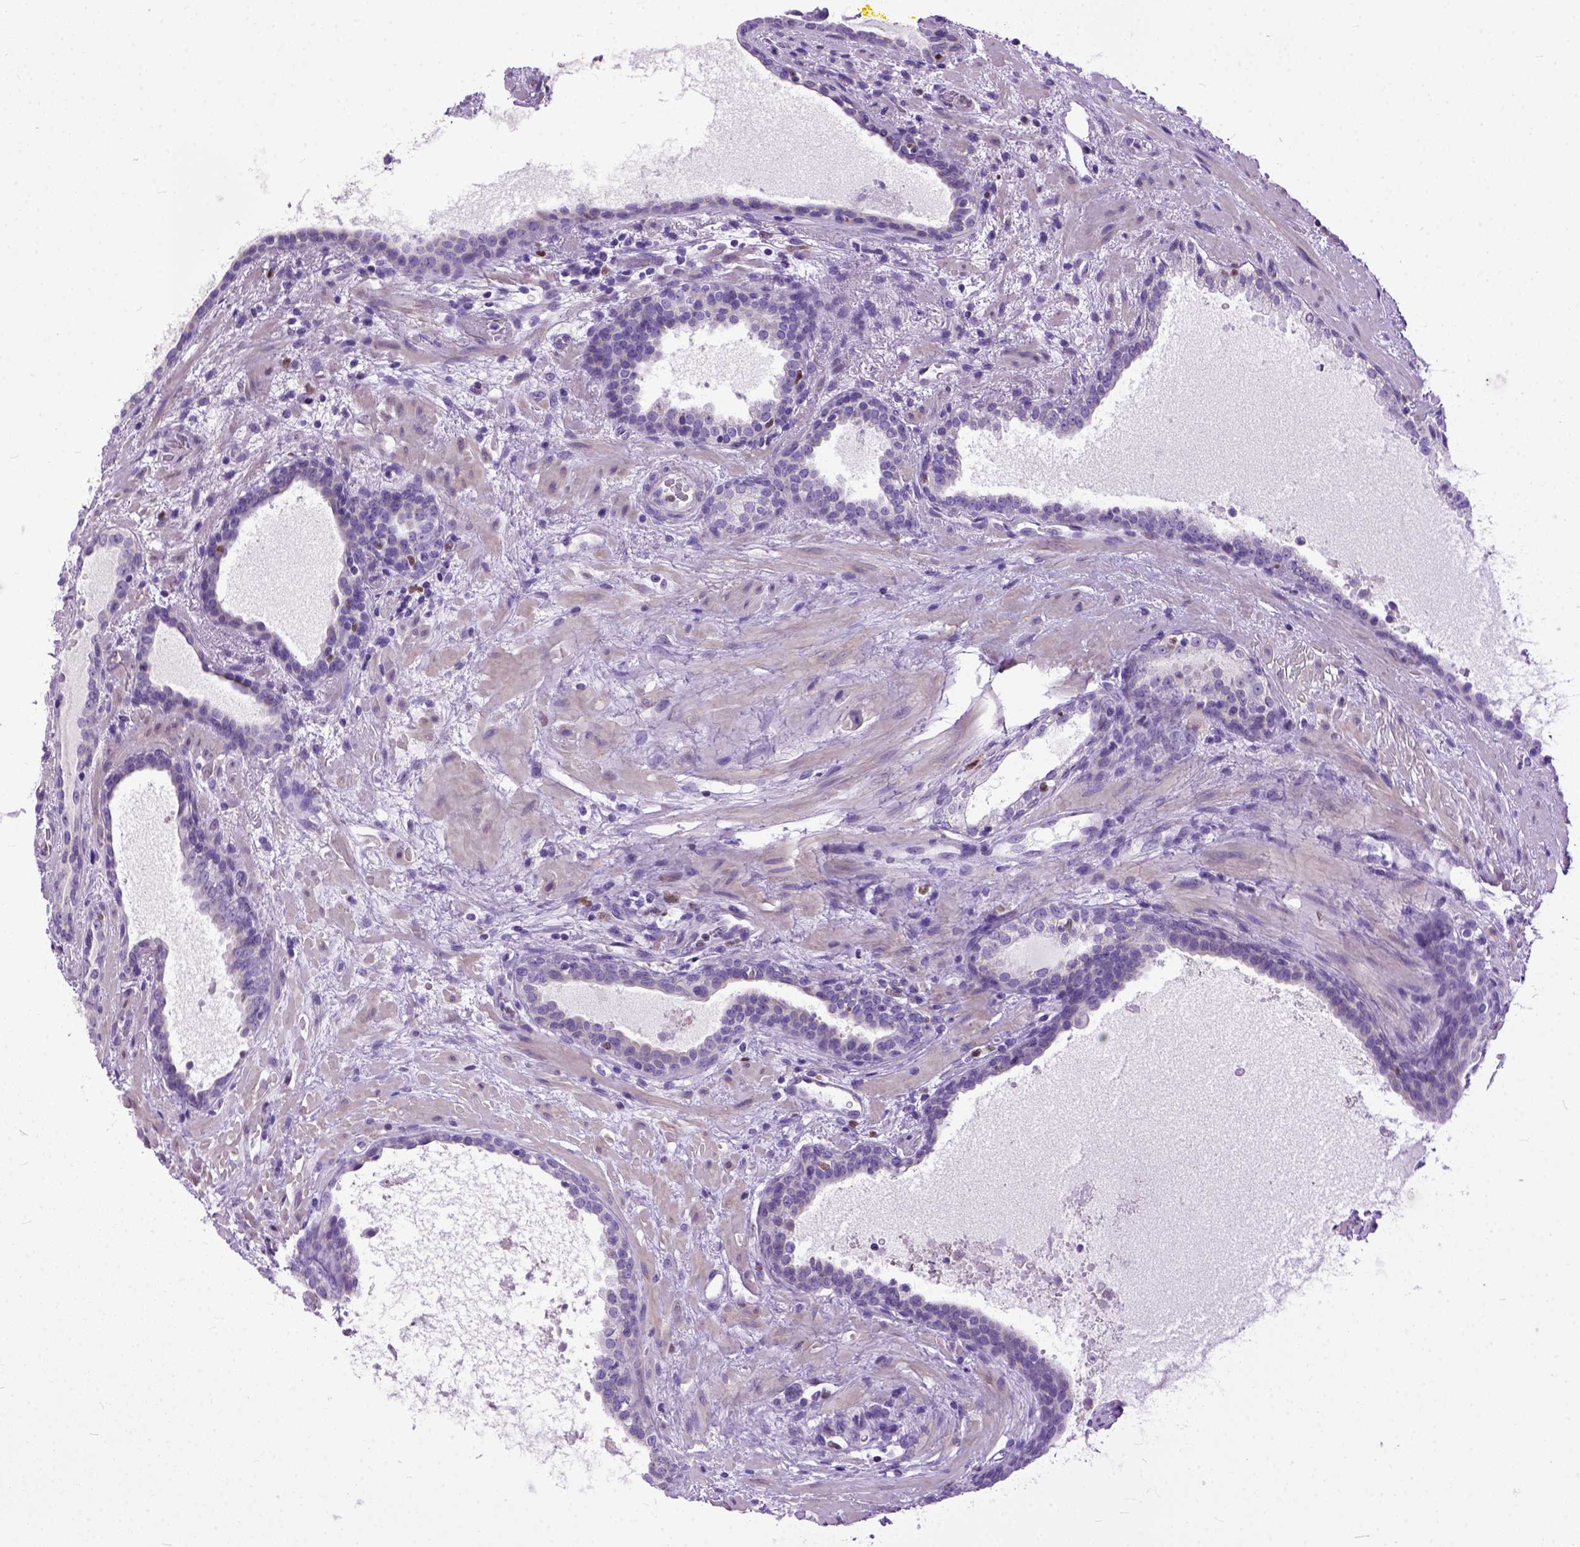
{"staining": {"intensity": "negative", "quantity": "none", "location": "none"}, "tissue": "prostate cancer", "cell_type": "Tumor cells", "image_type": "cancer", "snomed": [{"axis": "morphology", "description": "Adenocarcinoma, NOS"}, {"axis": "topography", "description": "Prostate"}], "caption": "This is an immunohistochemistry (IHC) image of prostate cancer. There is no expression in tumor cells.", "gene": "CRB1", "patient": {"sex": "male", "age": 66}}